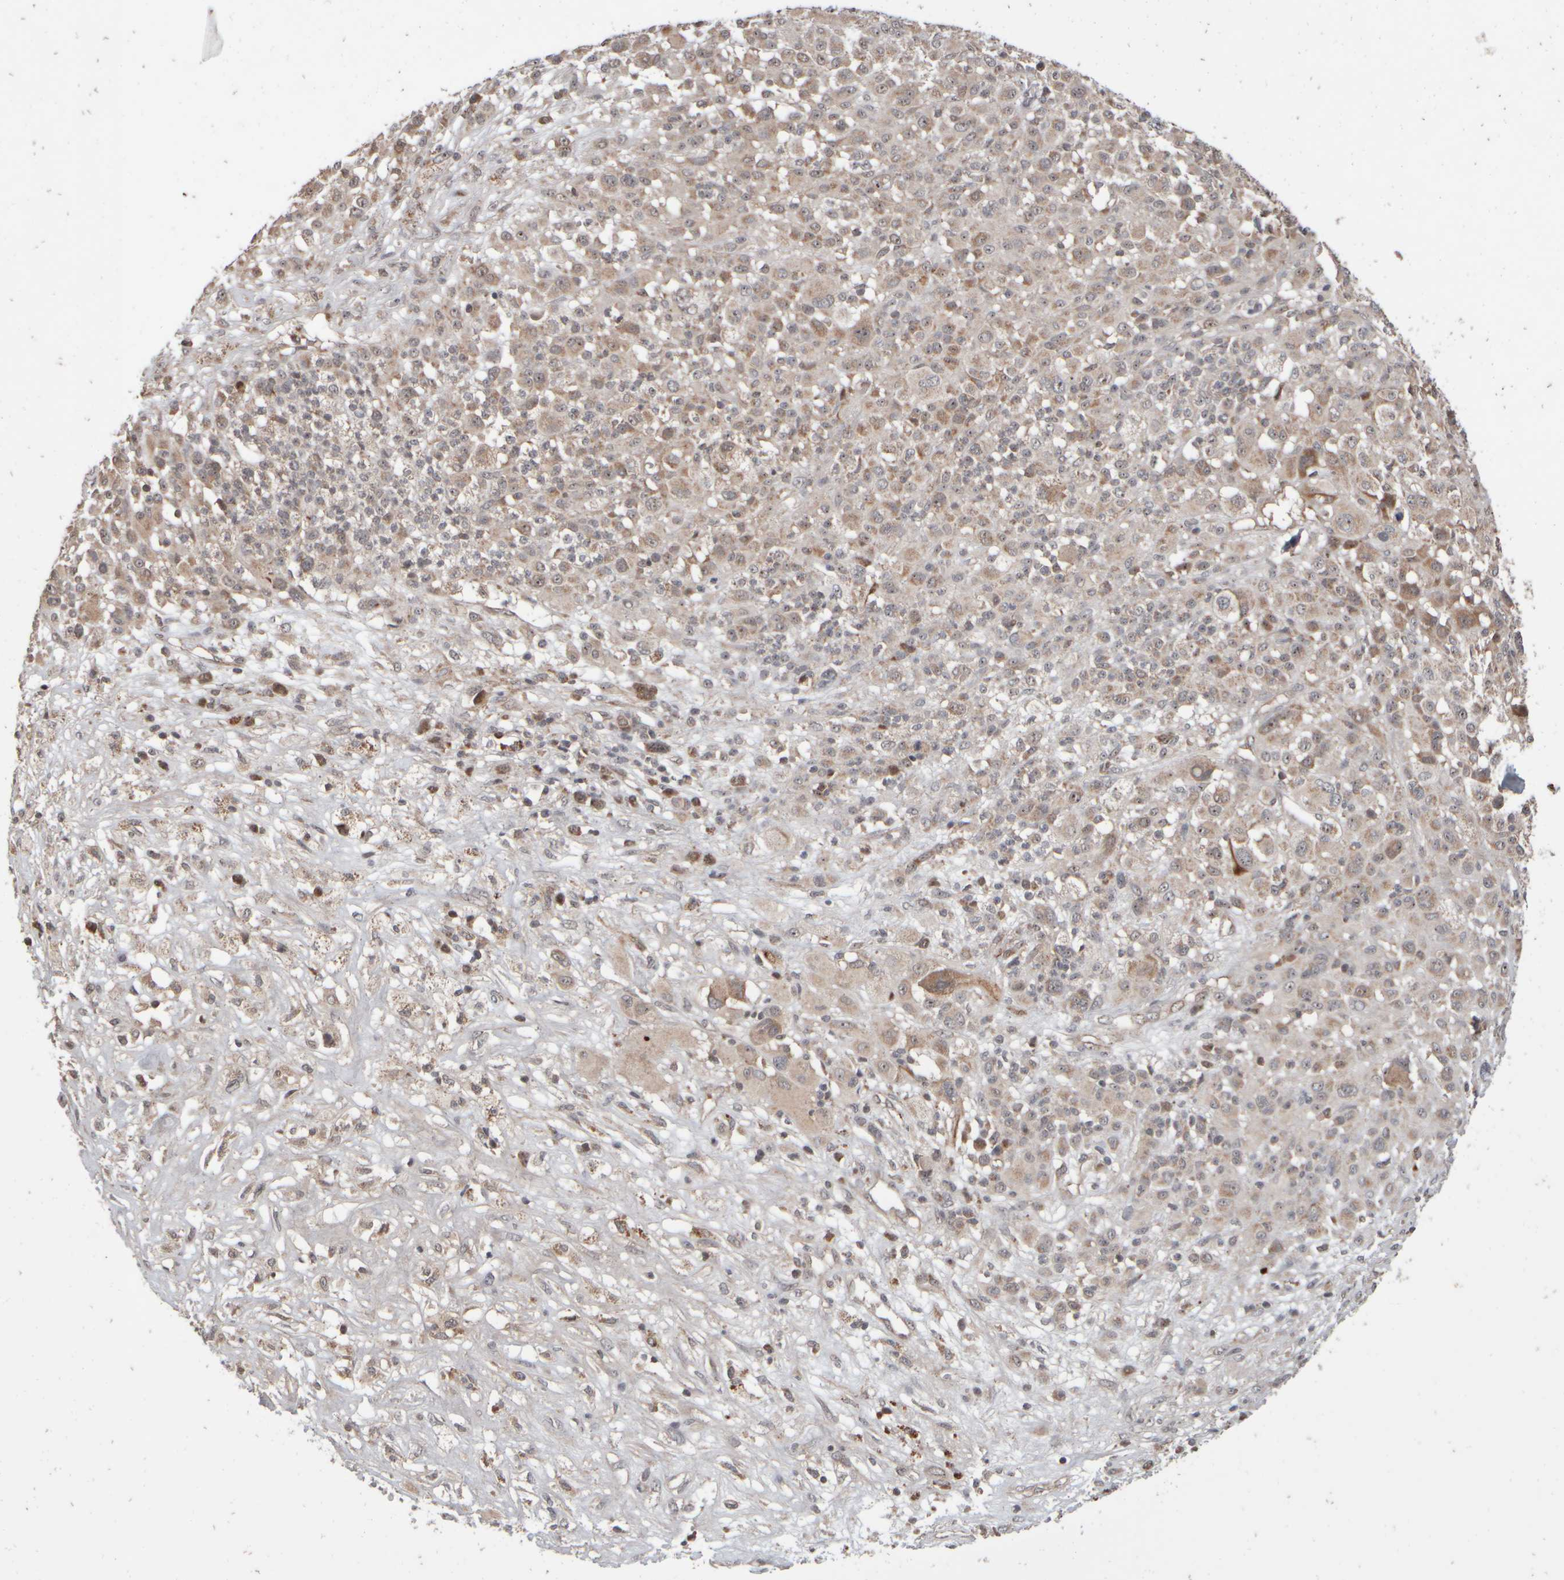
{"staining": {"intensity": "weak", "quantity": "<25%", "location": "cytoplasmic/membranous"}, "tissue": "melanoma", "cell_type": "Tumor cells", "image_type": "cancer", "snomed": [{"axis": "morphology", "description": "Malignant melanoma, Metastatic site"}, {"axis": "topography", "description": "Skin"}], "caption": "This is a histopathology image of immunohistochemistry staining of malignant melanoma (metastatic site), which shows no staining in tumor cells.", "gene": "ABHD11", "patient": {"sex": "female", "age": 74}}